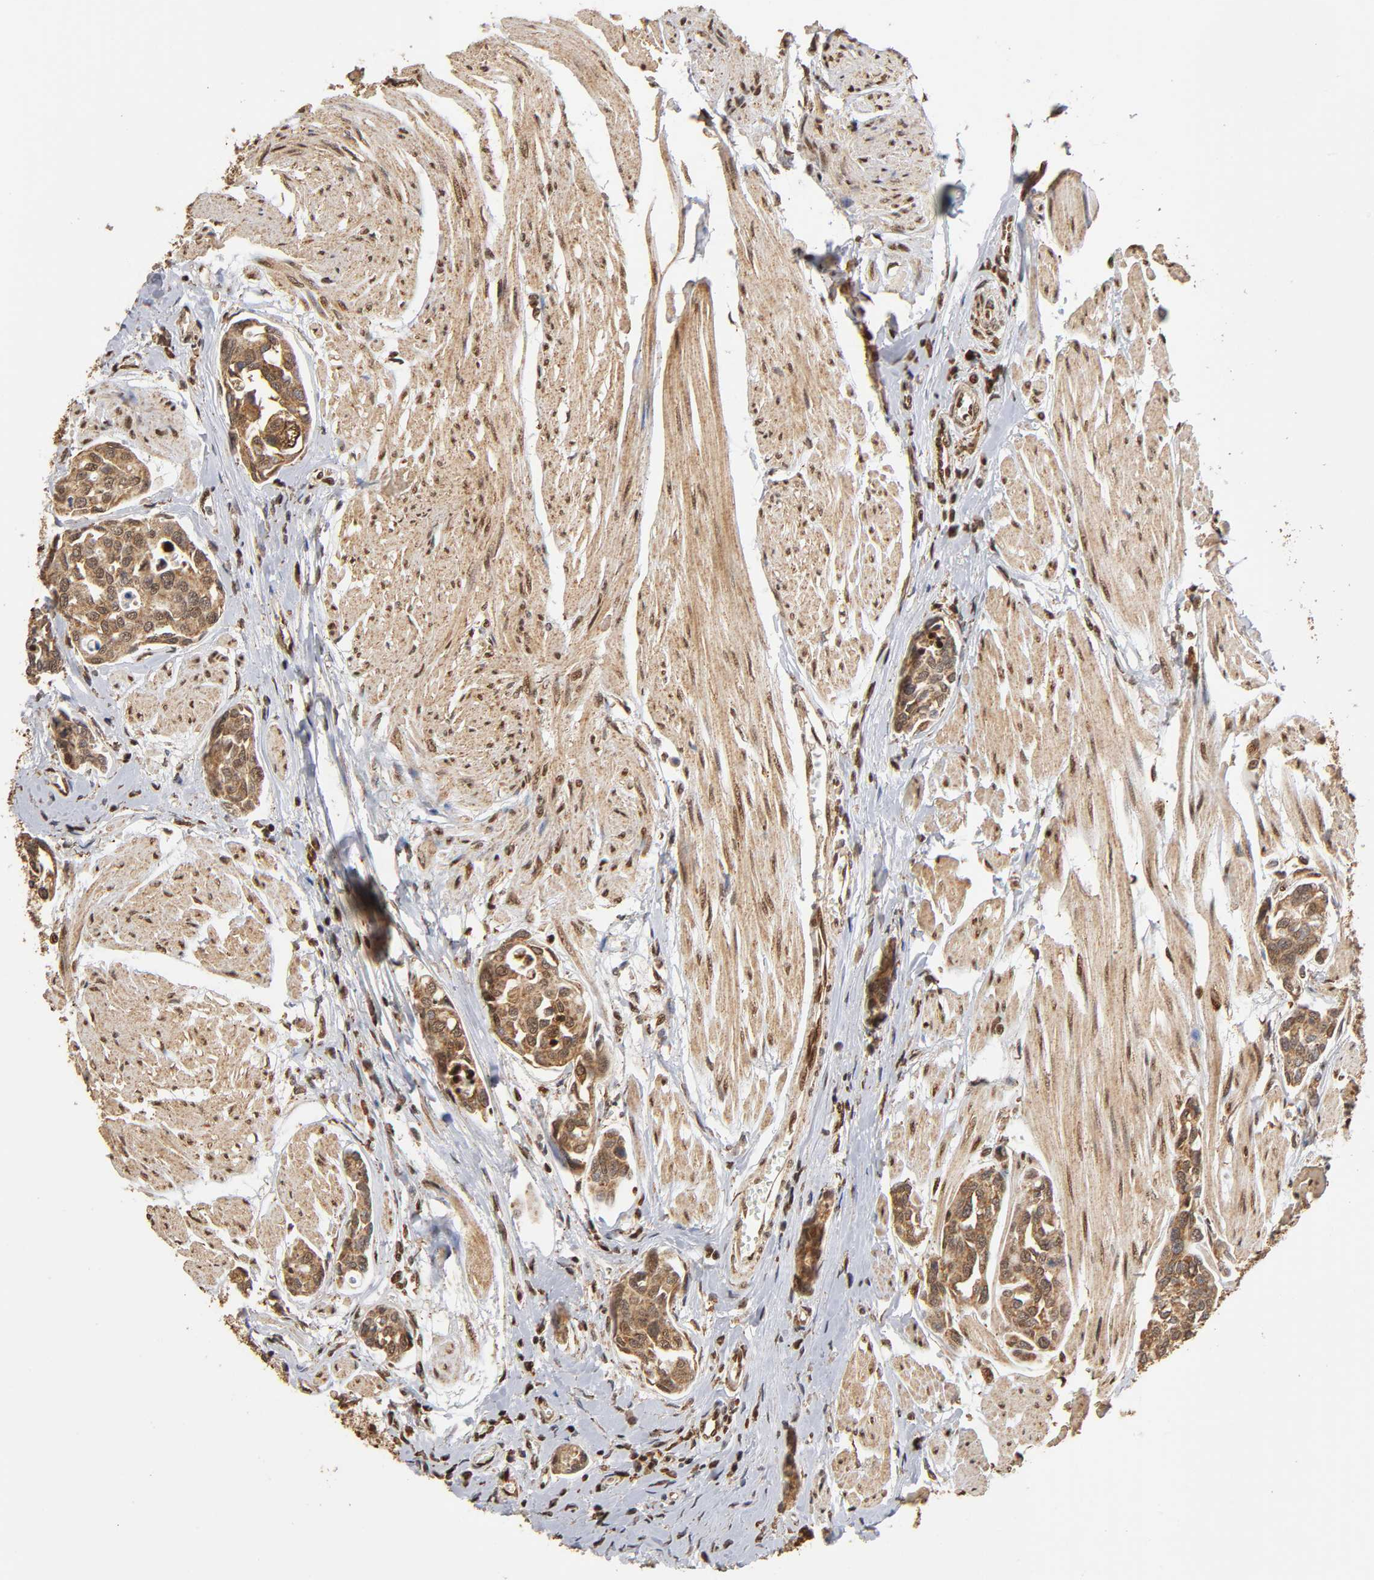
{"staining": {"intensity": "moderate", "quantity": ">75%", "location": "cytoplasmic/membranous,nuclear"}, "tissue": "urothelial cancer", "cell_type": "Tumor cells", "image_type": "cancer", "snomed": [{"axis": "morphology", "description": "Urothelial carcinoma, High grade"}, {"axis": "topography", "description": "Urinary bladder"}], "caption": "Urothelial cancer stained with DAB immunohistochemistry displays medium levels of moderate cytoplasmic/membranous and nuclear staining in about >75% of tumor cells.", "gene": "RNF122", "patient": {"sex": "male", "age": 78}}